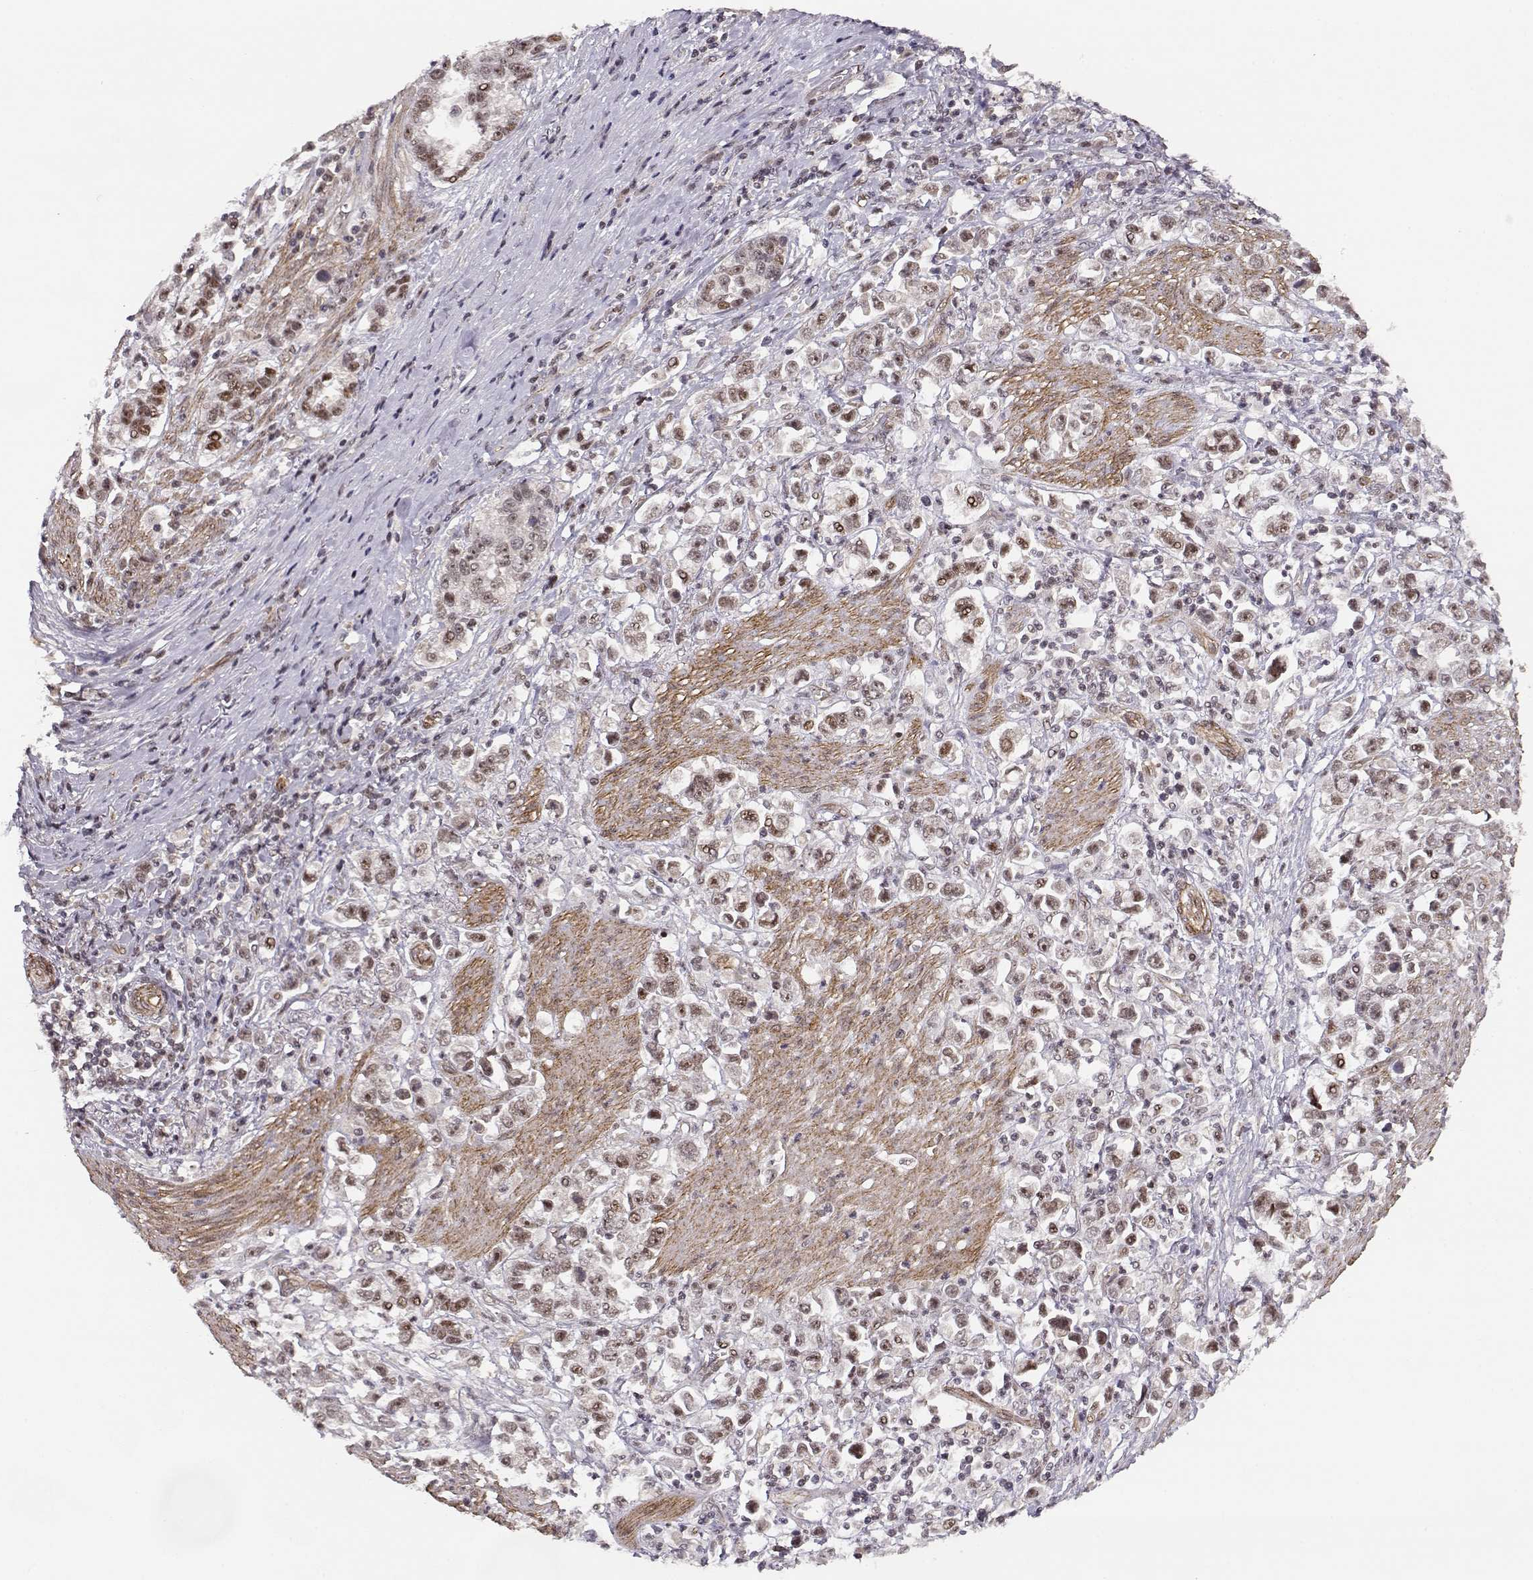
{"staining": {"intensity": "moderate", "quantity": "25%-75%", "location": "nuclear"}, "tissue": "stomach cancer", "cell_type": "Tumor cells", "image_type": "cancer", "snomed": [{"axis": "morphology", "description": "Adenocarcinoma, NOS"}, {"axis": "topography", "description": "Stomach"}], "caption": "Human stomach cancer (adenocarcinoma) stained for a protein (brown) reveals moderate nuclear positive staining in approximately 25%-75% of tumor cells.", "gene": "CIR1", "patient": {"sex": "male", "age": 93}}